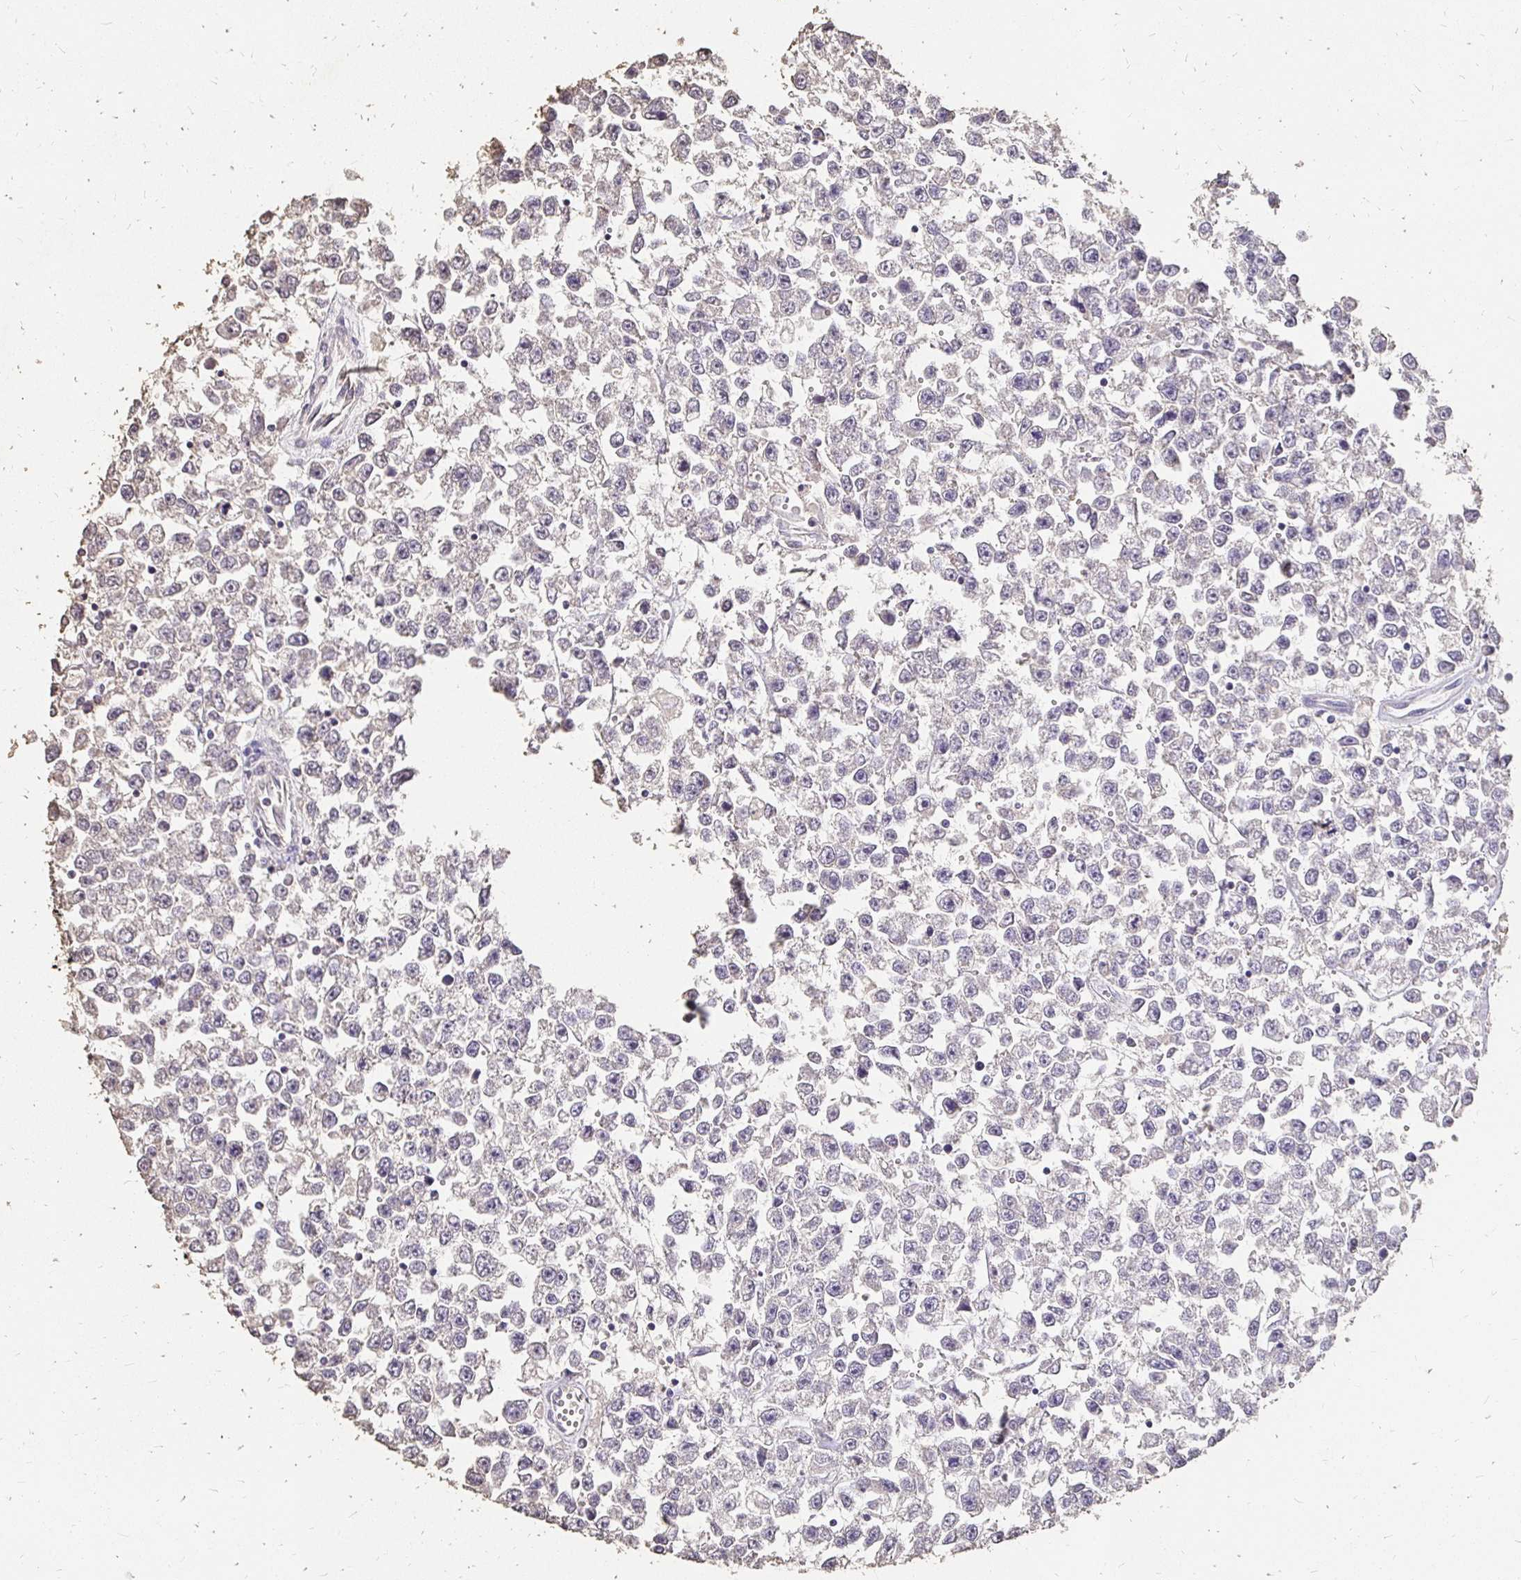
{"staining": {"intensity": "negative", "quantity": "none", "location": "none"}, "tissue": "testis cancer", "cell_type": "Tumor cells", "image_type": "cancer", "snomed": [{"axis": "morphology", "description": "Seminoma, NOS"}, {"axis": "topography", "description": "Testis"}], "caption": "The histopathology image reveals no significant staining in tumor cells of testis cancer (seminoma).", "gene": "UGT1A6", "patient": {"sex": "male", "age": 34}}